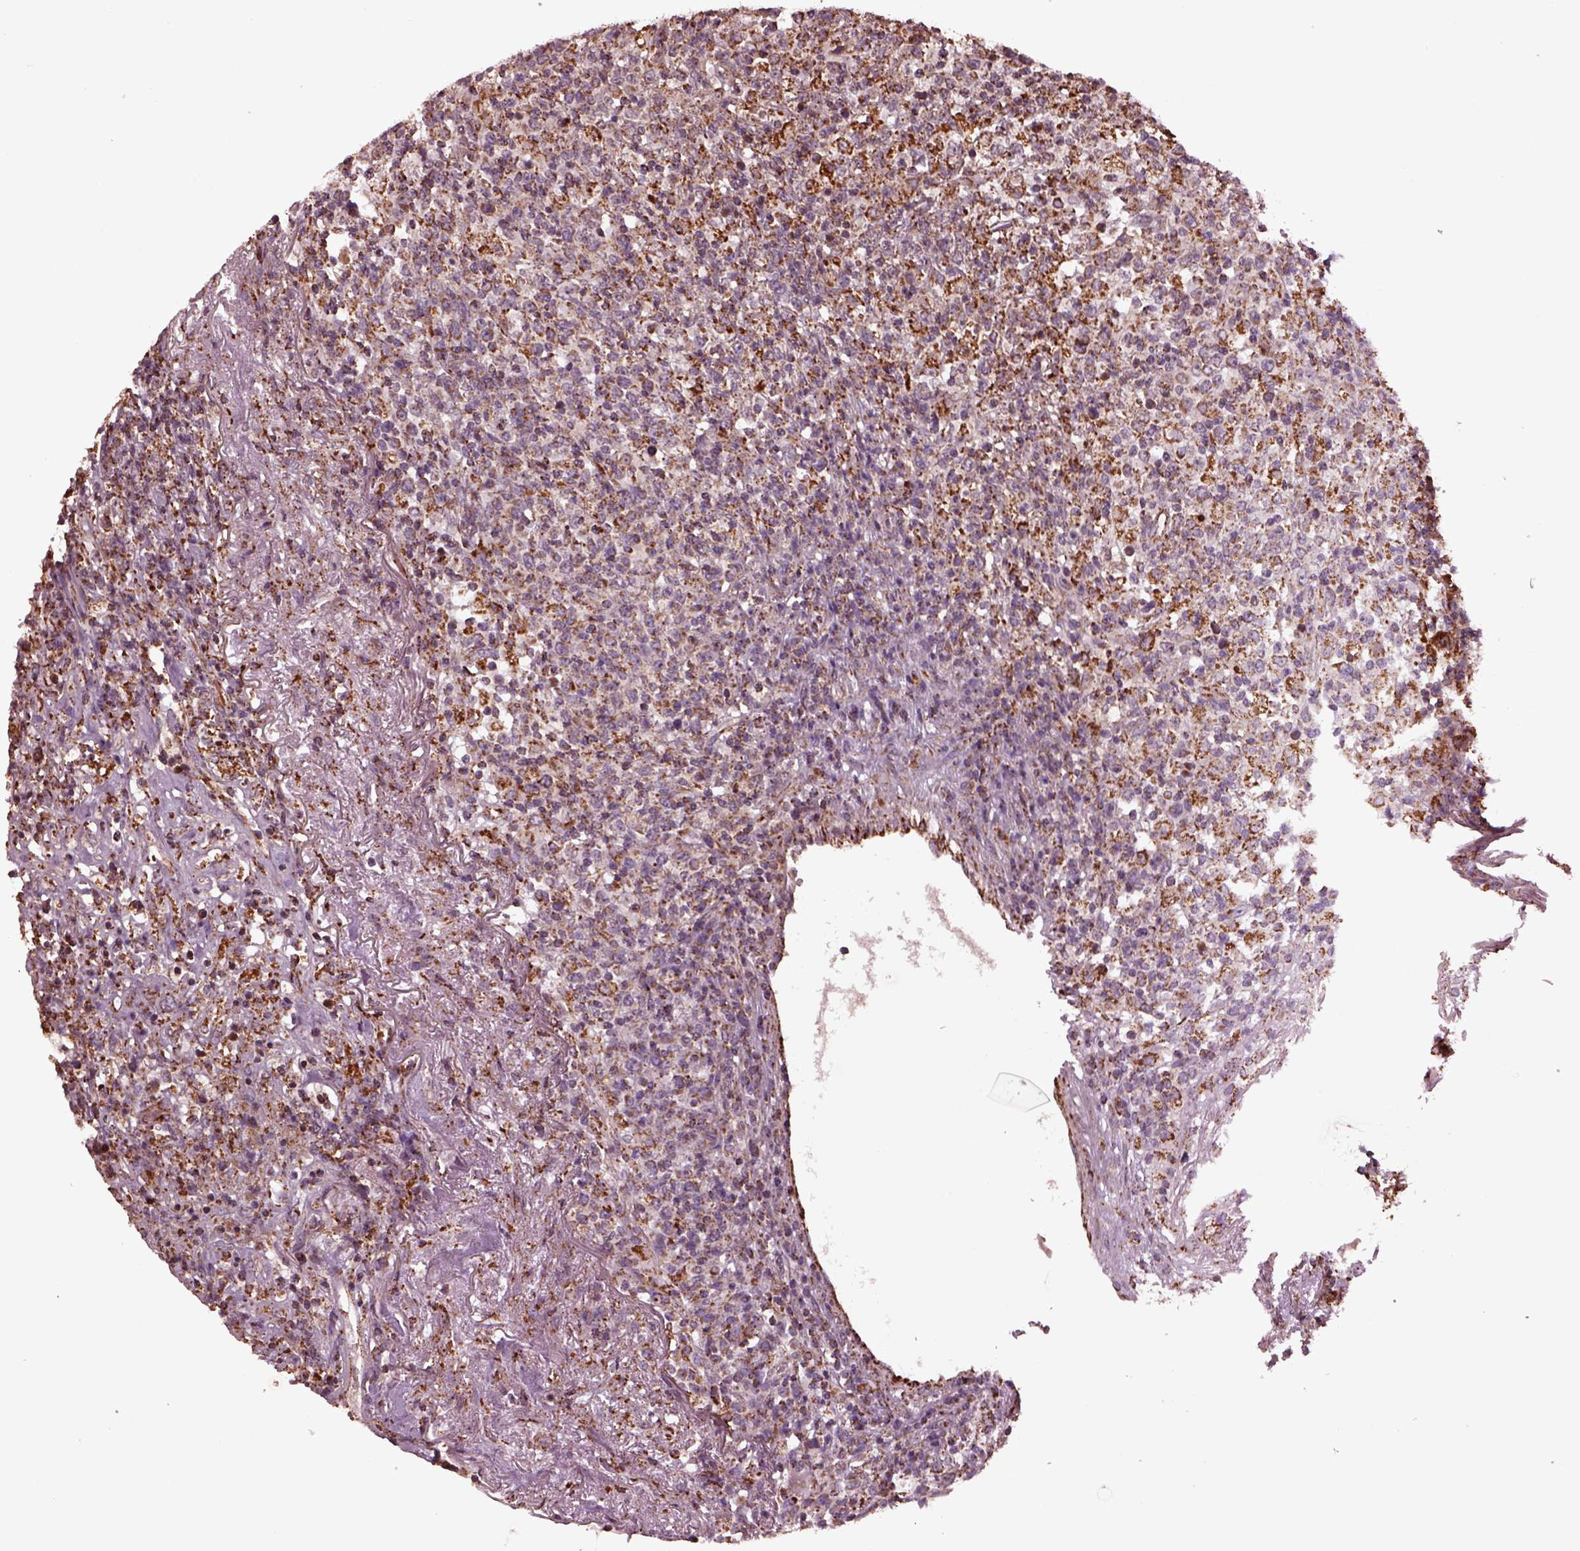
{"staining": {"intensity": "moderate", "quantity": ">75%", "location": "cytoplasmic/membranous"}, "tissue": "lymphoma", "cell_type": "Tumor cells", "image_type": "cancer", "snomed": [{"axis": "morphology", "description": "Malignant lymphoma, non-Hodgkin's type, High grade"}, {"axis": "topography", "description": "Lung"}], "caption": "The image exhibits staining of lymphoma, revealing moderate cytoplasmic/membranous protein expression (brown color) within tumor cells.", "gene": "TMEM254", "patient": {"sex": "male", "age": 79}}